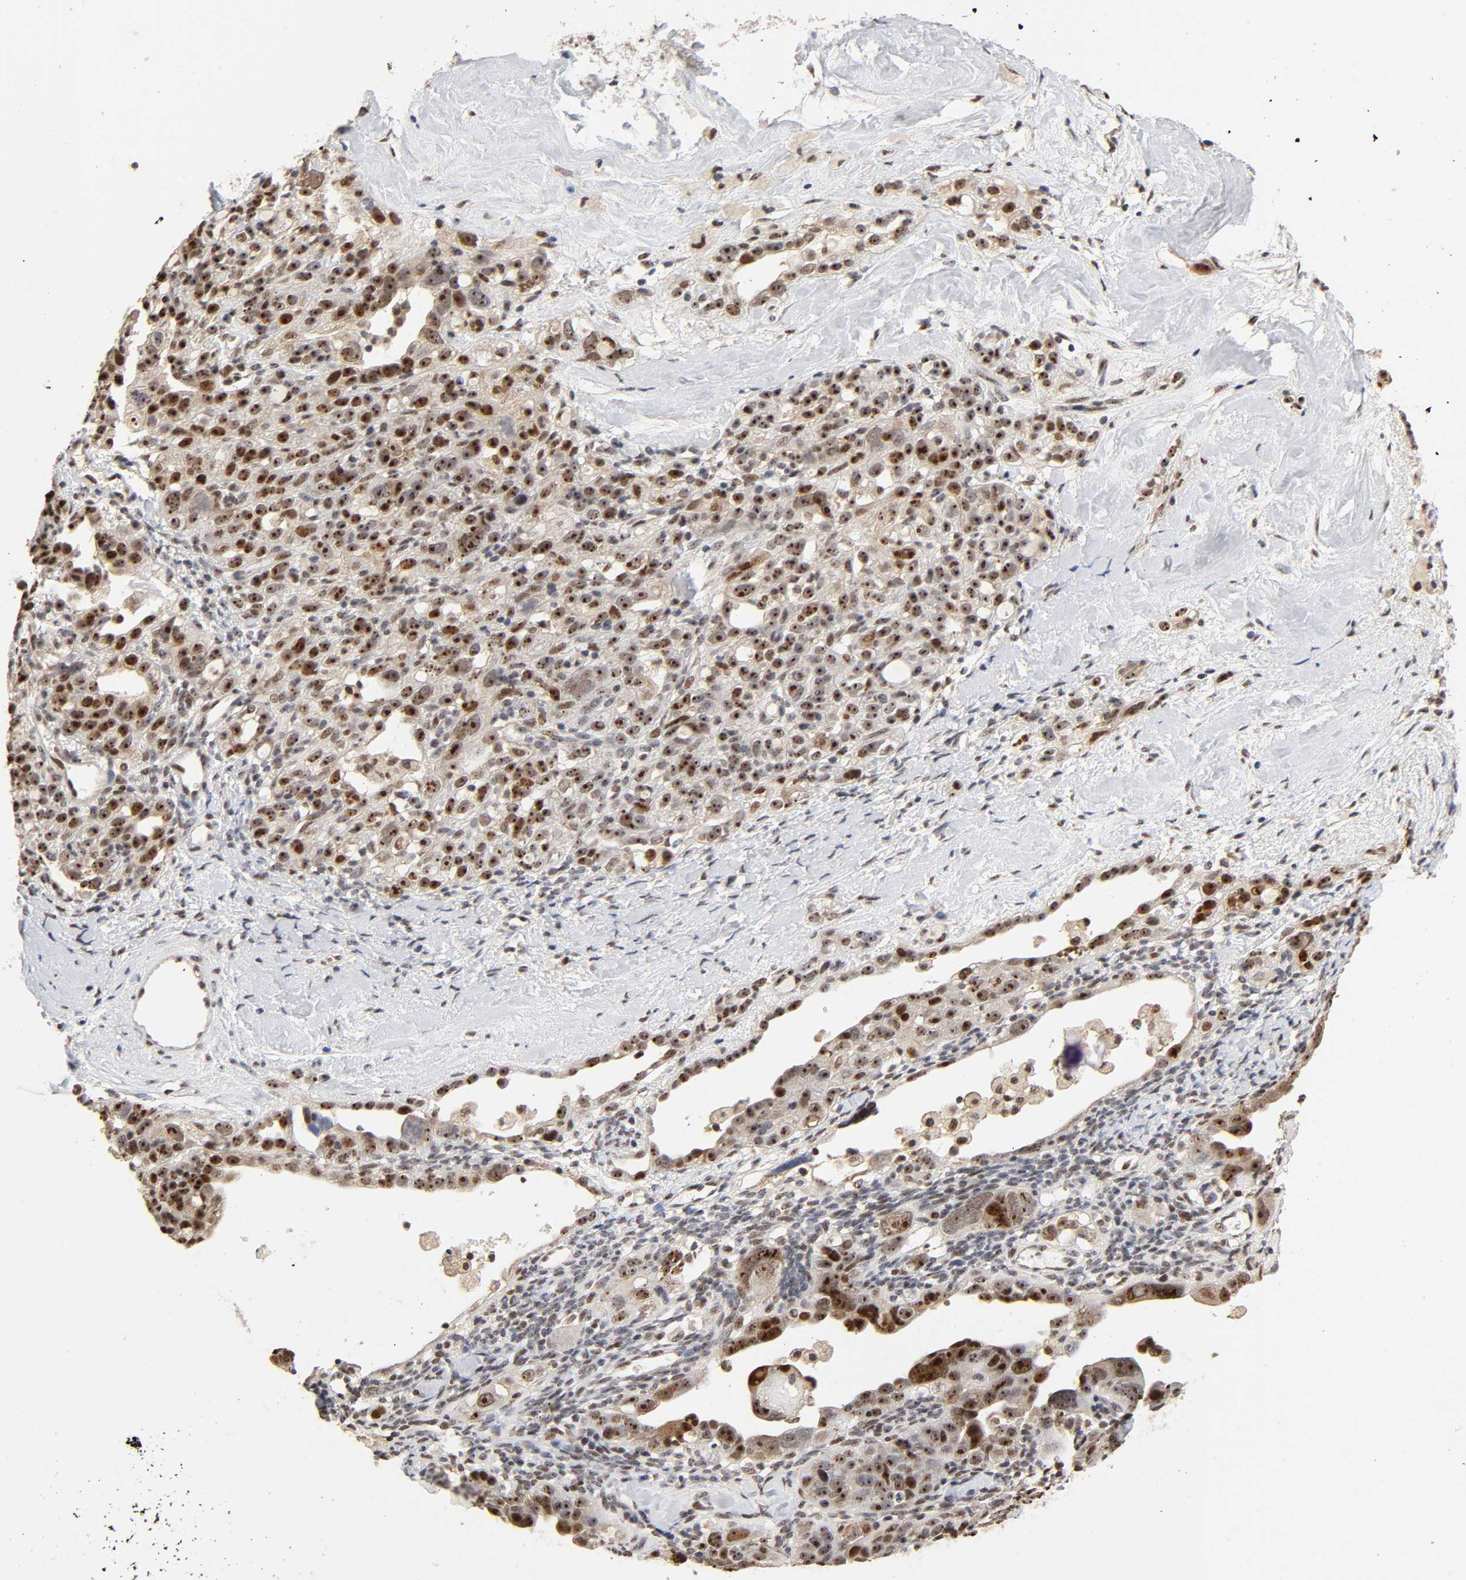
{"staining": {"intensity": "strong", "quantity": "25%-75%", "location": "cytoplasmic/membranous,nuclear"}, "tissue": "ovarian cancer", "cell_type": "Tumor cells", "image_type": "cancer", "snomed": [{"axis": "morphology", "description": "Cystadenocarcinoma, serous, NOS"}, {"axis": "topography", "description": "Ovary"}], "caption": "Immunohistochemistry (DAB) staining of ovarian serous cystadenocarcinoma reveals strong cytoplasmic/membranous and nuclear protein expression in about 25%-75% of tumor cells.", "gene": "TP53RK", "patient": {"sex": "female", "age": 66}}